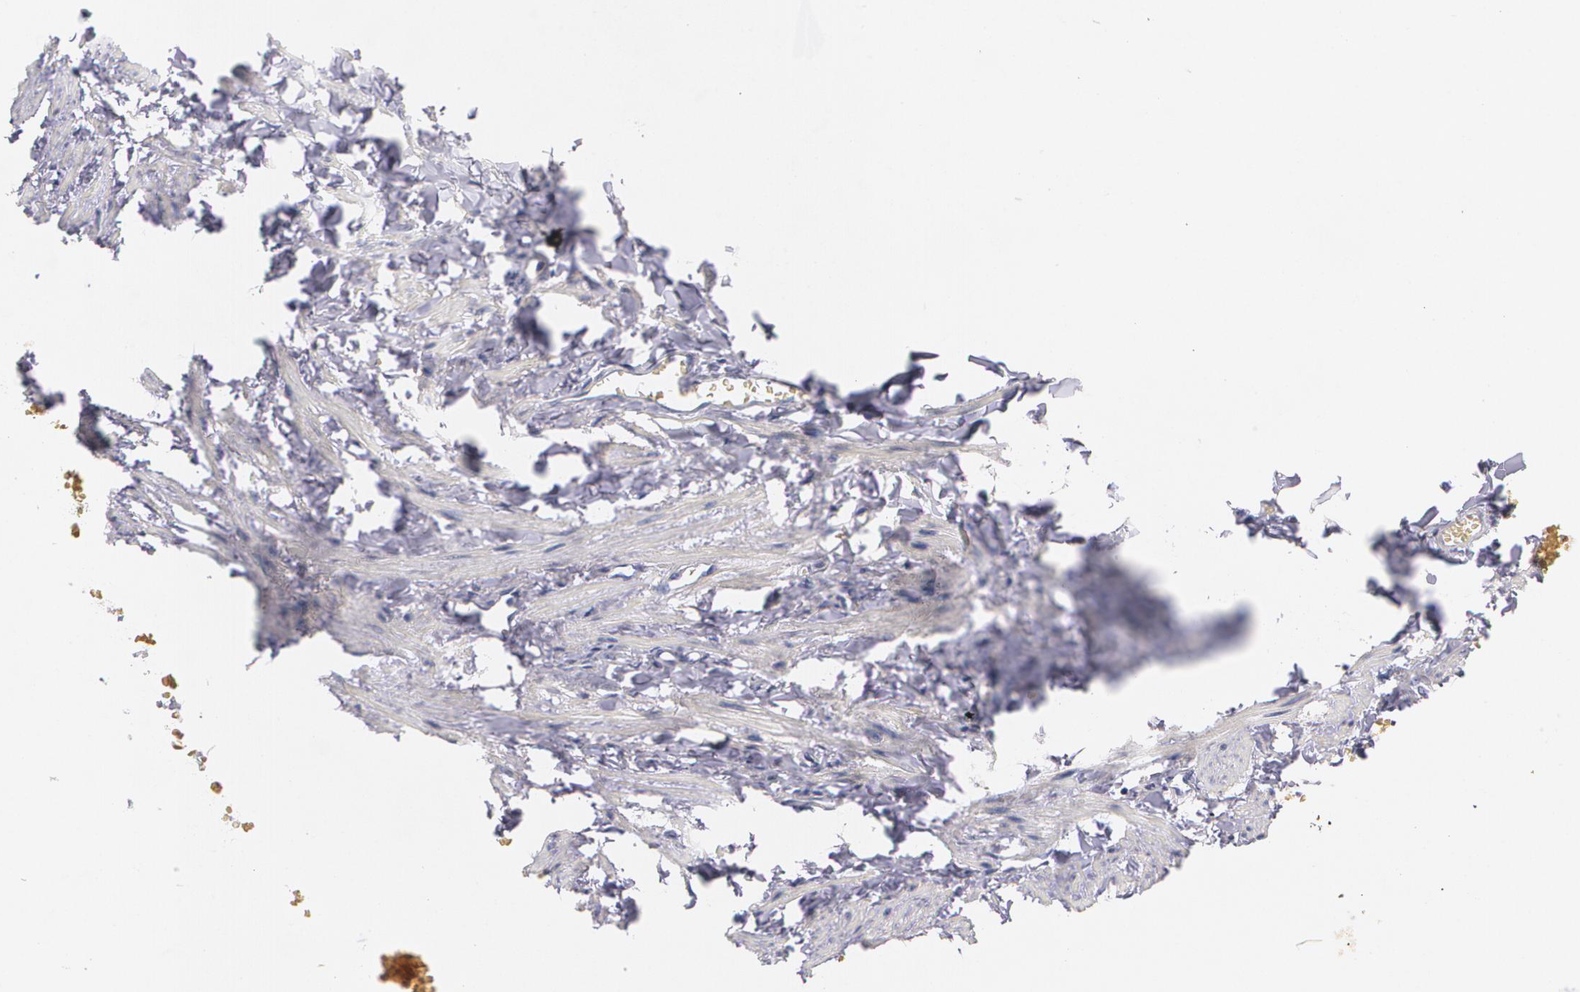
{"staining": {"intensity": "moderate", "quantity": "<25%", "location": "cytoplasmic/membranous"}, "tissue": "adipose tissue", "cell_type": "Adipocytes", "image_type": "normal", "snomed": [{"axis": "morphology", "description": "Normal tissue, NOS"}, {"axis": "topography", "description": "Vascular tissue"}], "caption": "Moderate cytoplasmic/membranous positivity for a protein is appreciated in about <25% of adipocytes of unremarkable adipose tissue using immunohistochemistry (IHC).", "gene": "ATF3", "patient": {"sex": "male", "age": 41}}